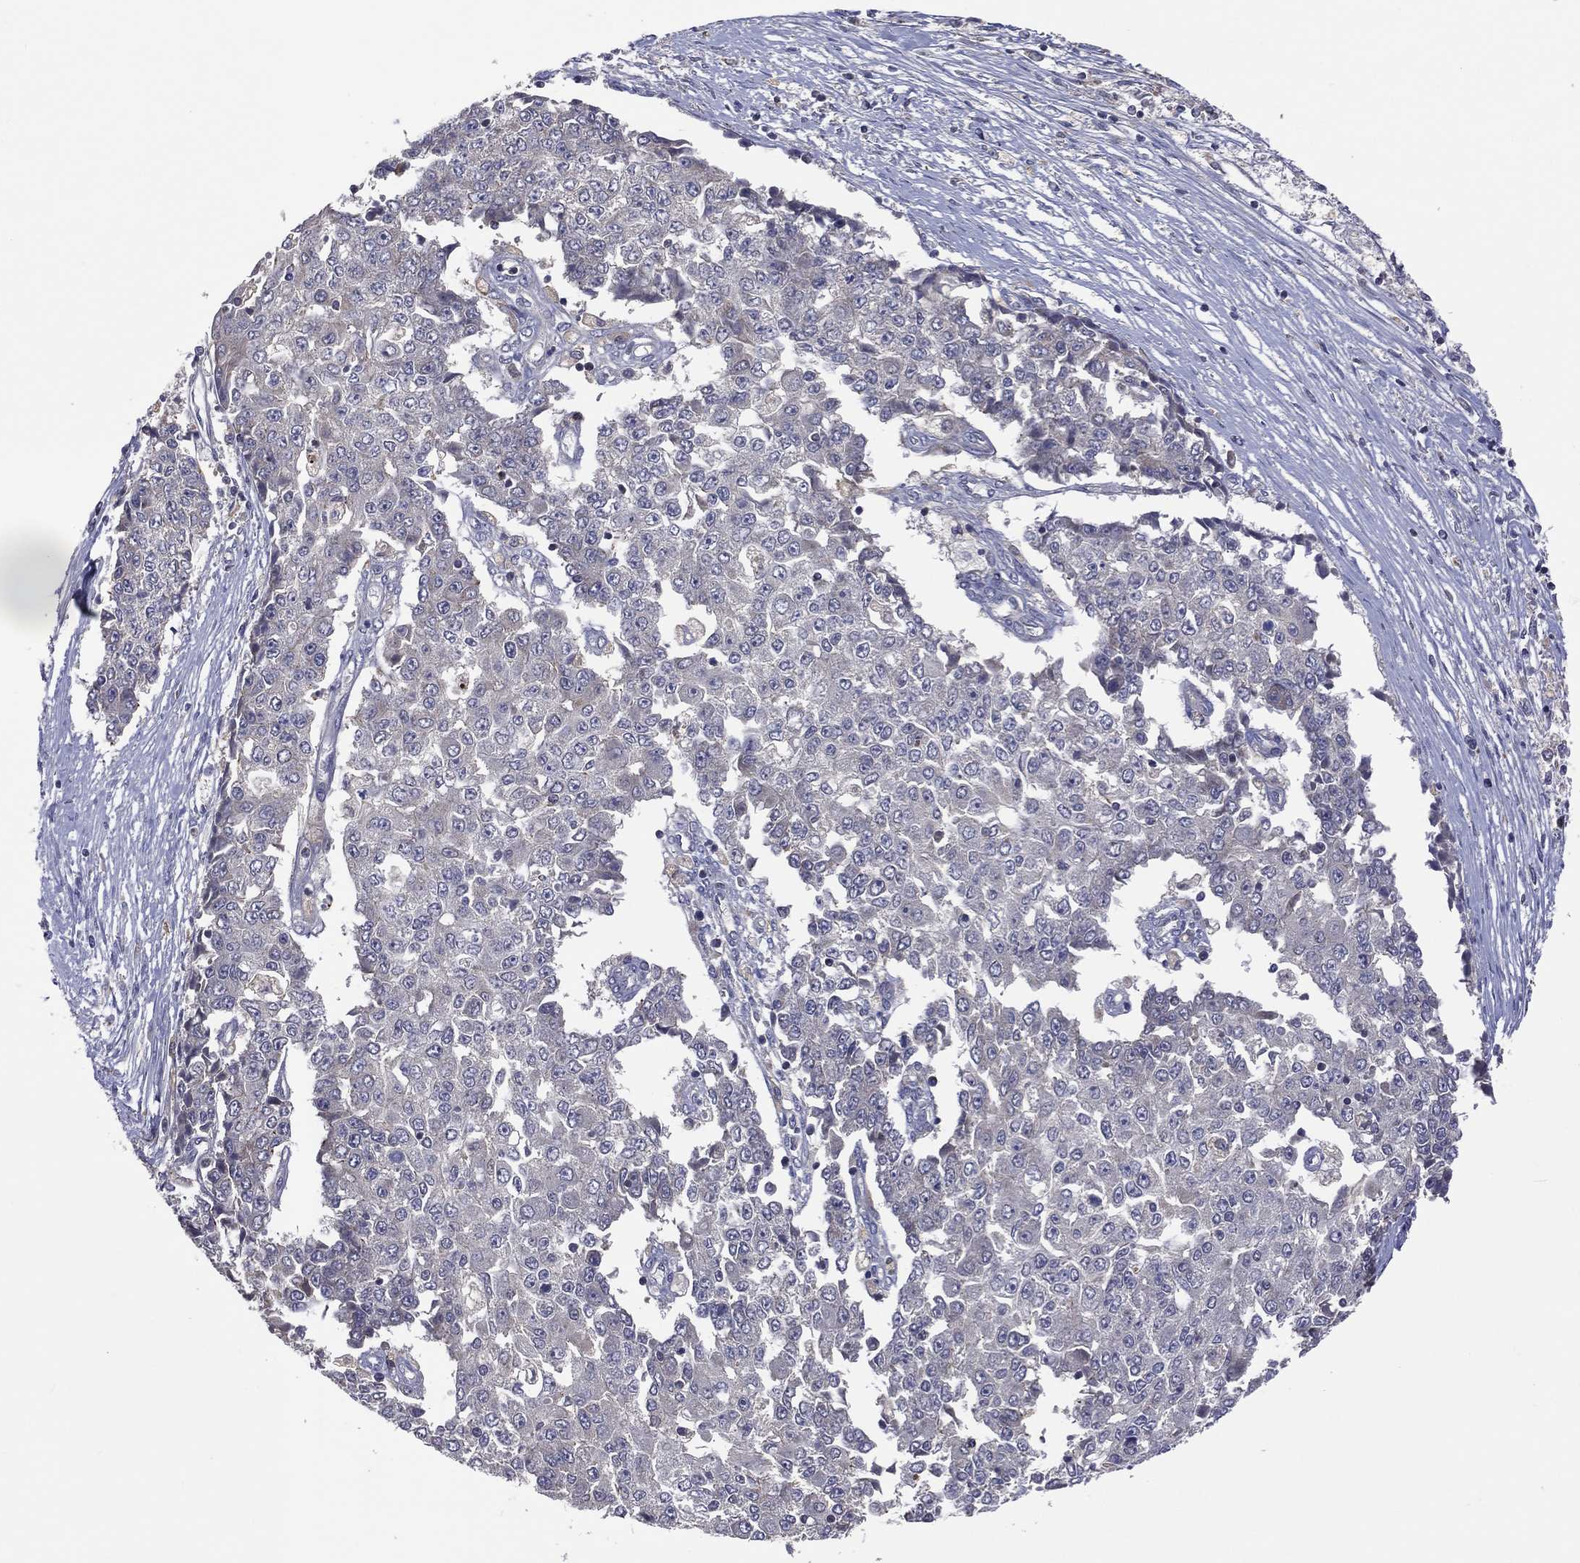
{"staining": {"intensity": "negative", "quantity": "none", "location": "none"}, "tissue": "ovarian cancer", "cell_type": "Tumor cells", "image_type": "cancer", "snomed": [{"axis": "morphology", "description": "Carcinoma, endometroid"}, {"axis": "topography", "description": "Ovary"}], "caption": "An image of human ovarian cancer (endometroid carcinoma) is negative for staining in tumor cells. (DAB (3,3'-diaminobenzidine) immunohistochemistry (IHC), high magnification).", "gene": "STARD3", "patient": {"sex": "female", "age": 42}}